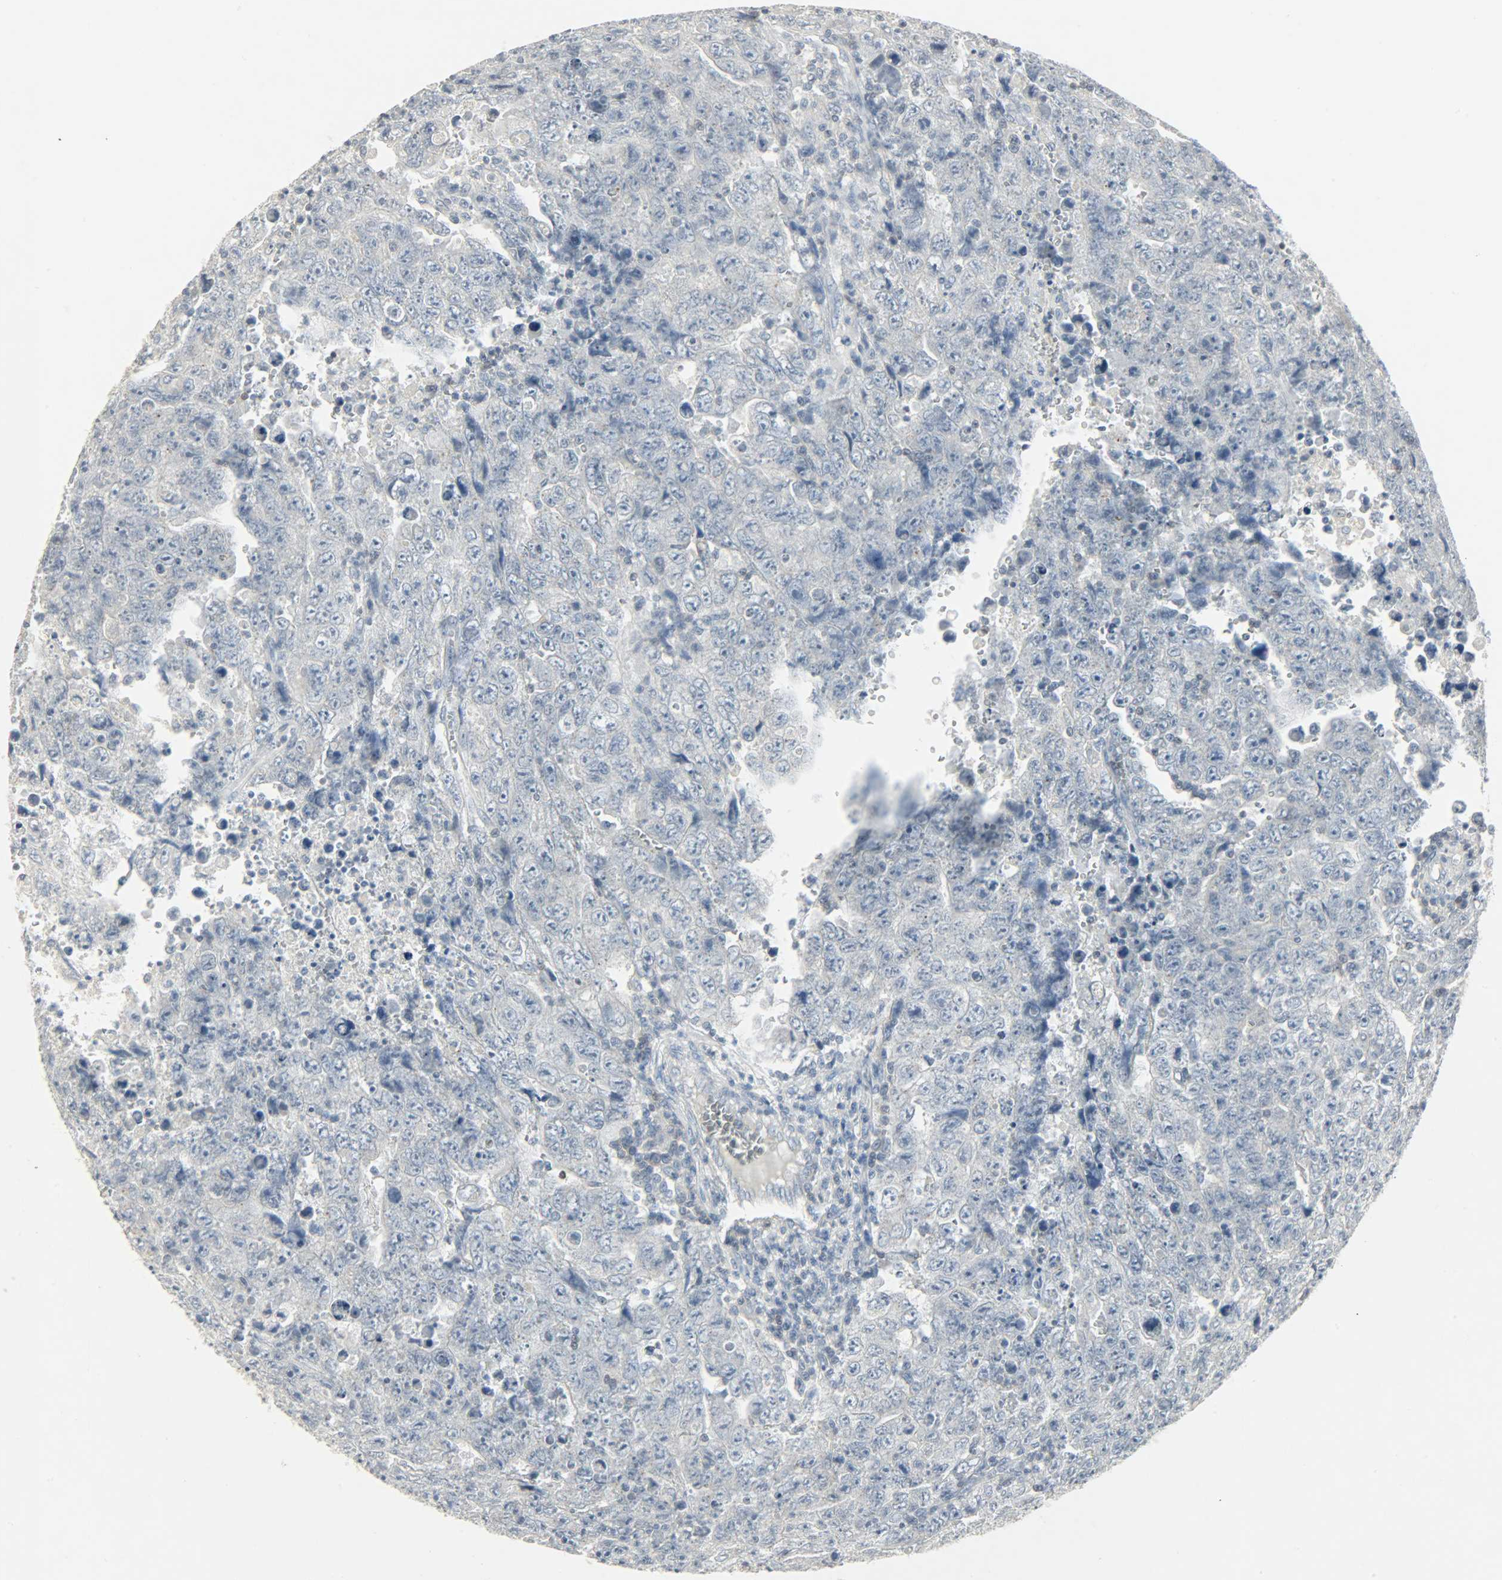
{"staining": {"intensity": "negative", "quantity": "none", "location": "none"}, "tissue": "testis cancer", "cell_type": "Tumor cells", "image_type": "cancer", "snomed": [{"axis": "morphology", "description": "Carcinoma, Embryonal, NOS"}, {"axis": "topography", "description": "Testis"}], "caption": "Immunohistochemistry (IHC) histopathology image of testis cancer stained for a protein (brown), which shows no staining in tumor cells.", "gene": "CAMK4", "patient": {"sex": "male", "age": 28}}